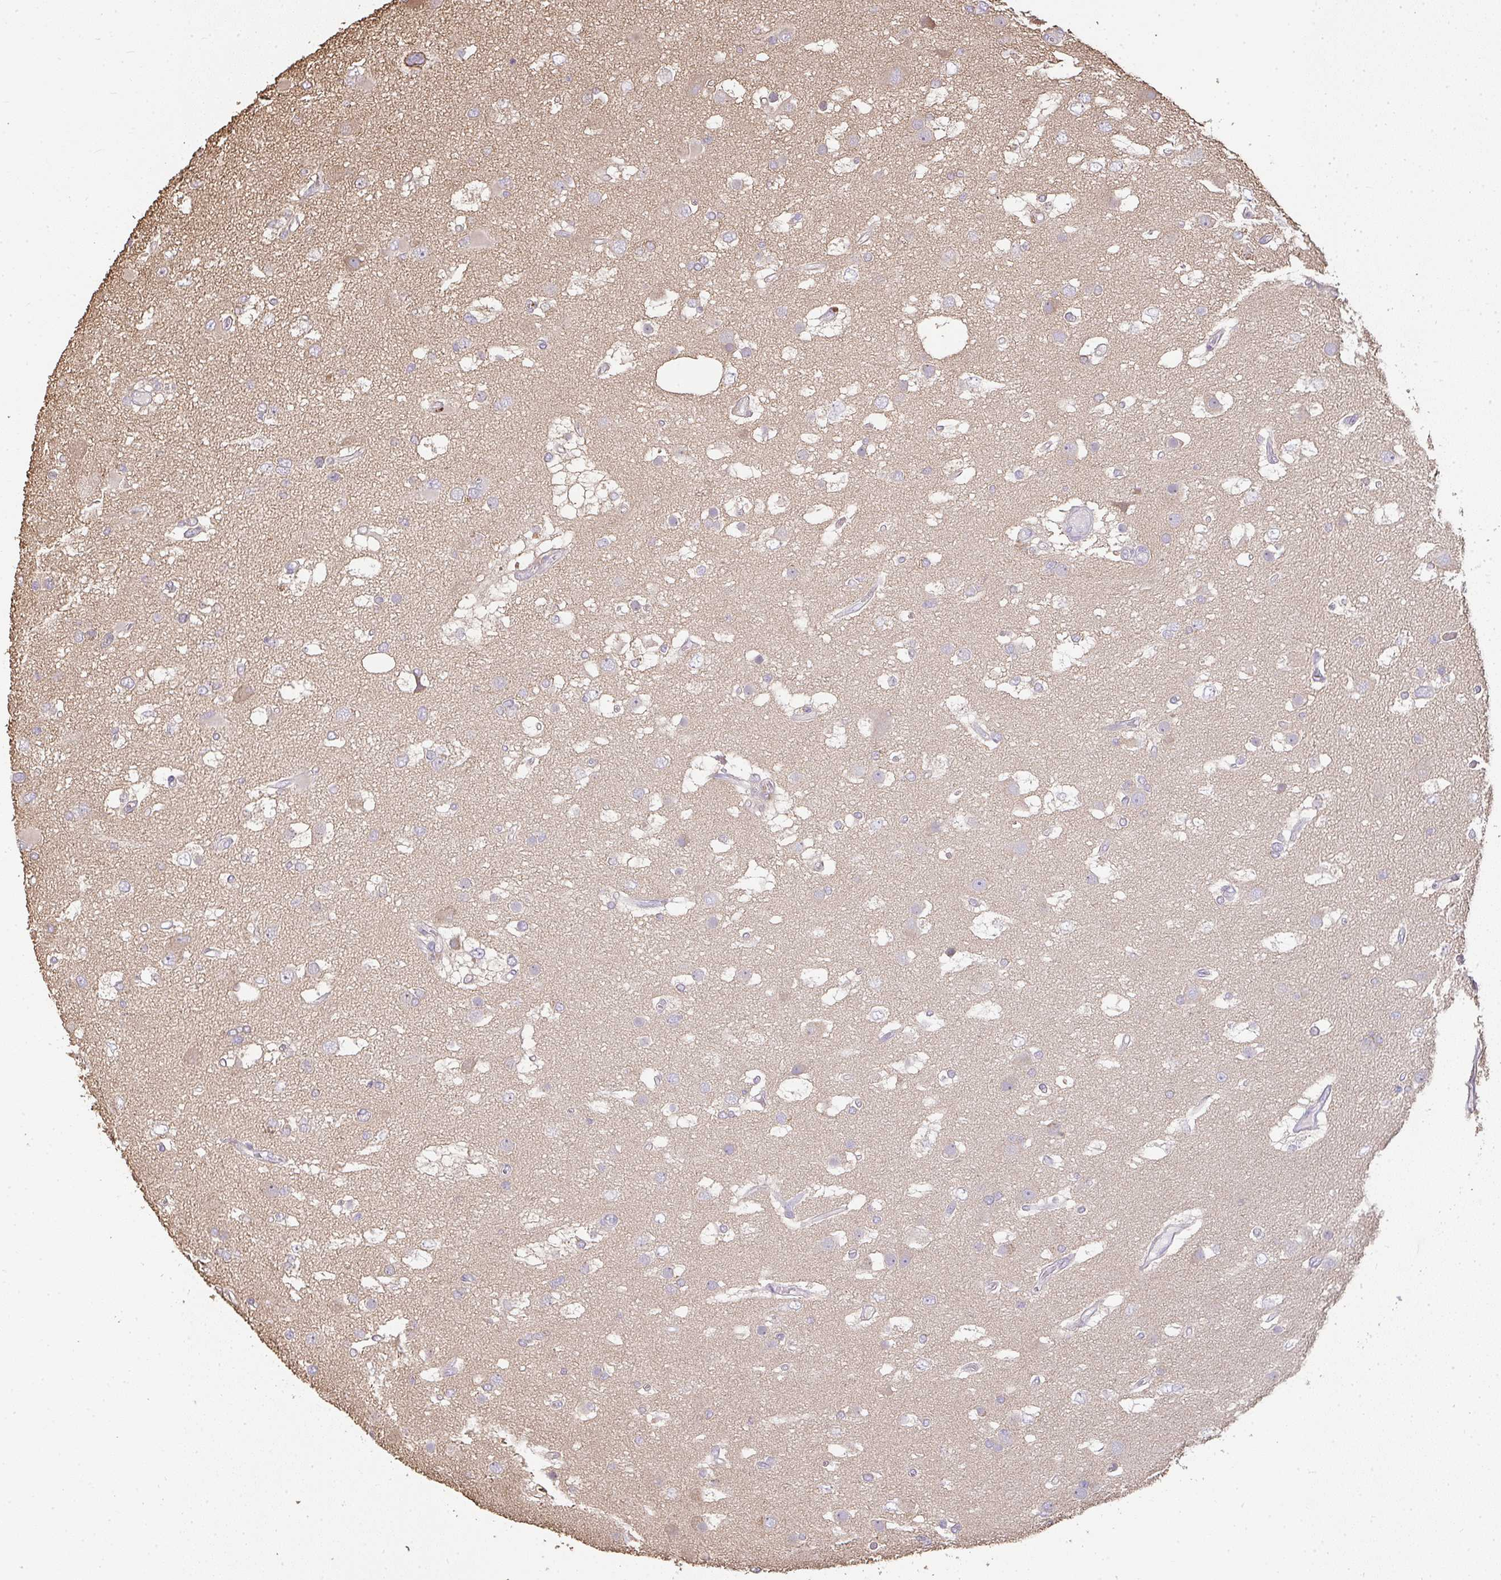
{"staining": {"intensity": "negative", "quantity": "none", "location": "none"}, "tissue": "glioma", "cell_type": "Tumor cells", "image_type": "cancer", "snomed": [{"axis": "morphology", "description": "Glioma, malignant, High grade"}, {"axis": "topography", "description": "Brain"}], "caption": "This is a photomicrograph of IHC staining of glioma, which shows no expression in tumor cells.", "gene": "BRINP3", "patient": {"sex": "male", "age": 53}}